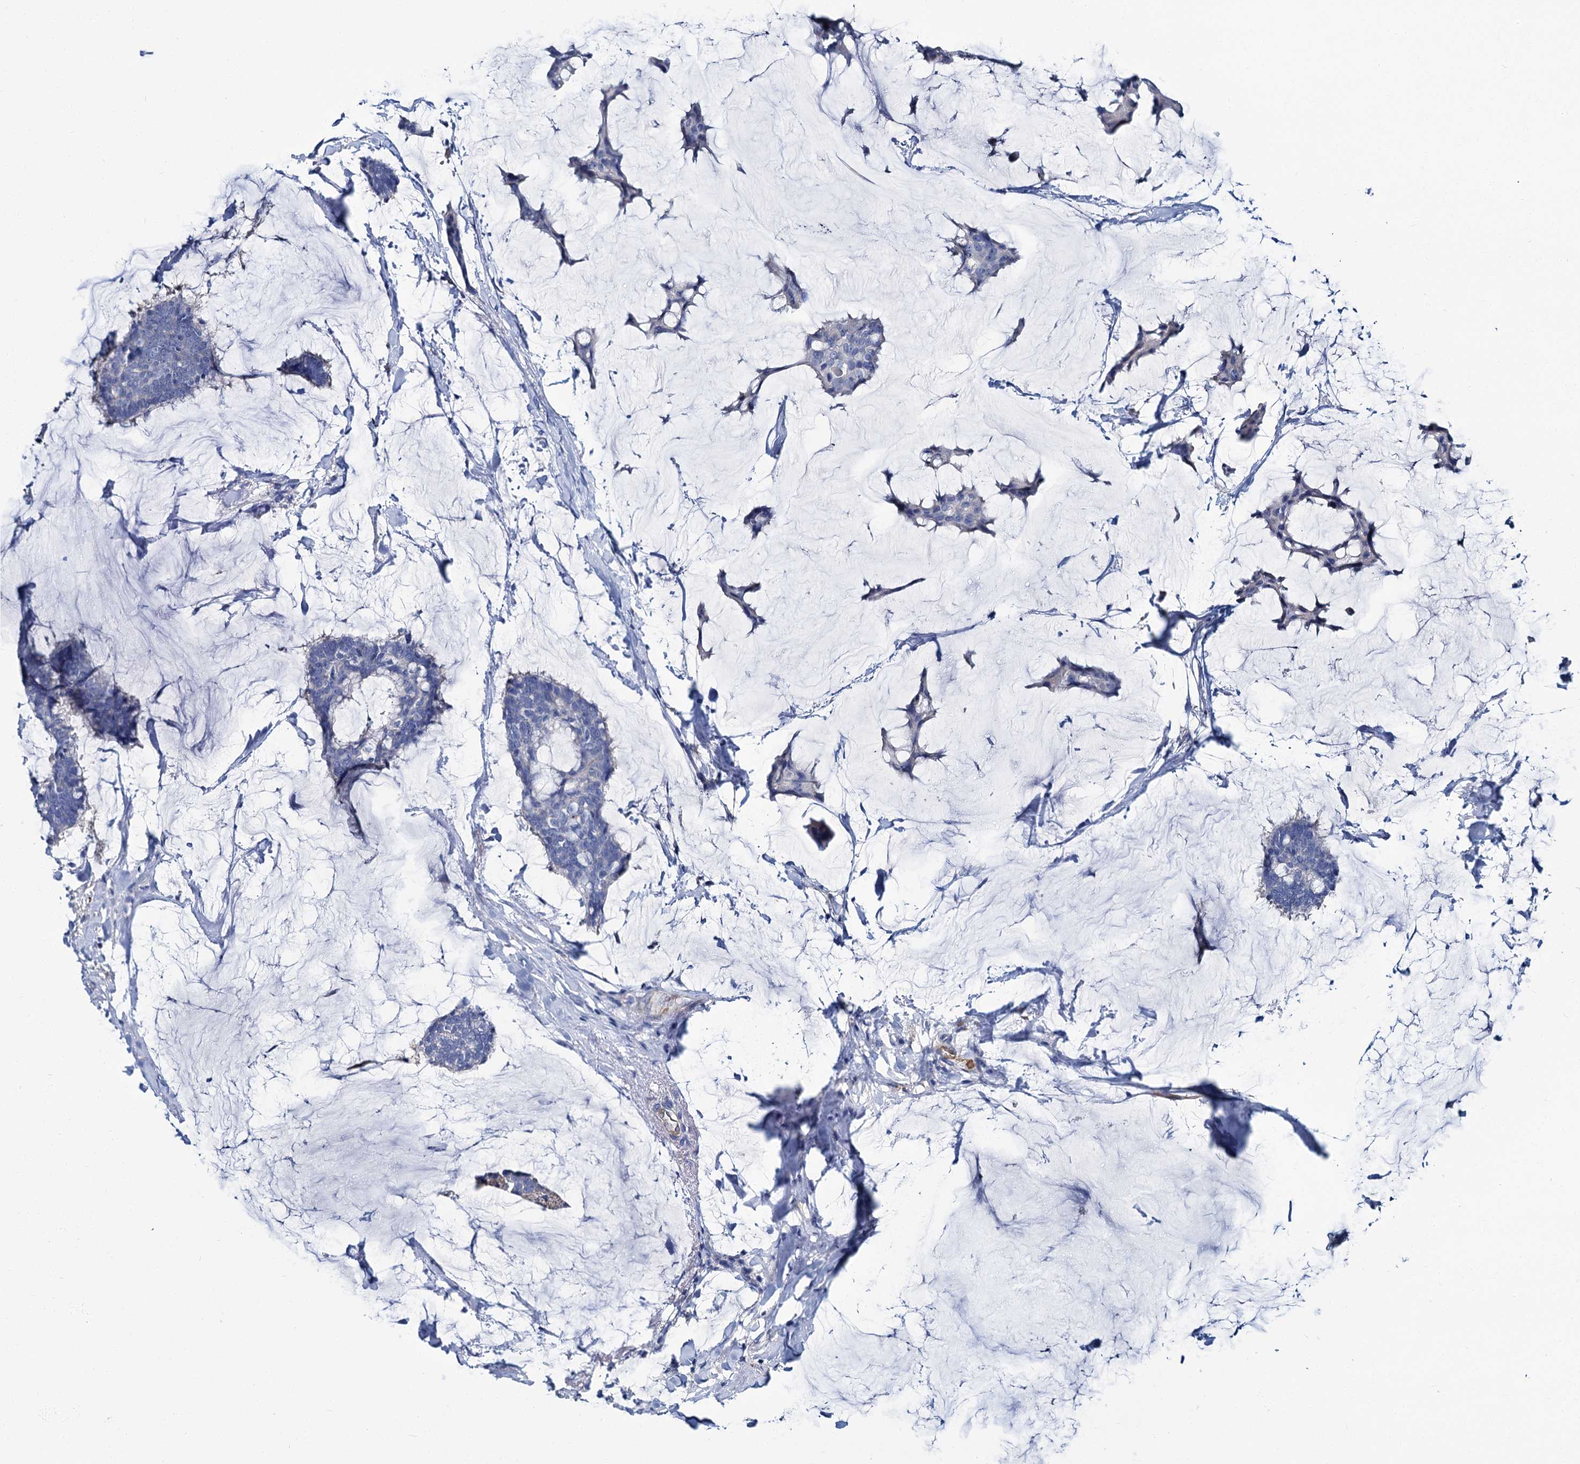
{"staining": {"intensity": "negative", "quantity": "none", "location": "none"}, "tissue": "breast cancer", "cell_type": "Tumor cells", "image_type": "cancer", "snomed": [{"axis": "morphology", "description": "Duct carcinoma"}, {"axis": "topography", "description": "Breast"}], "caption": "Immunohistochemical staining of breast intraductal carcinoma displays no significant positivity in tumor cells.", "gene": "ATG2A", "patient": {"sex": "female", "age": 93}}